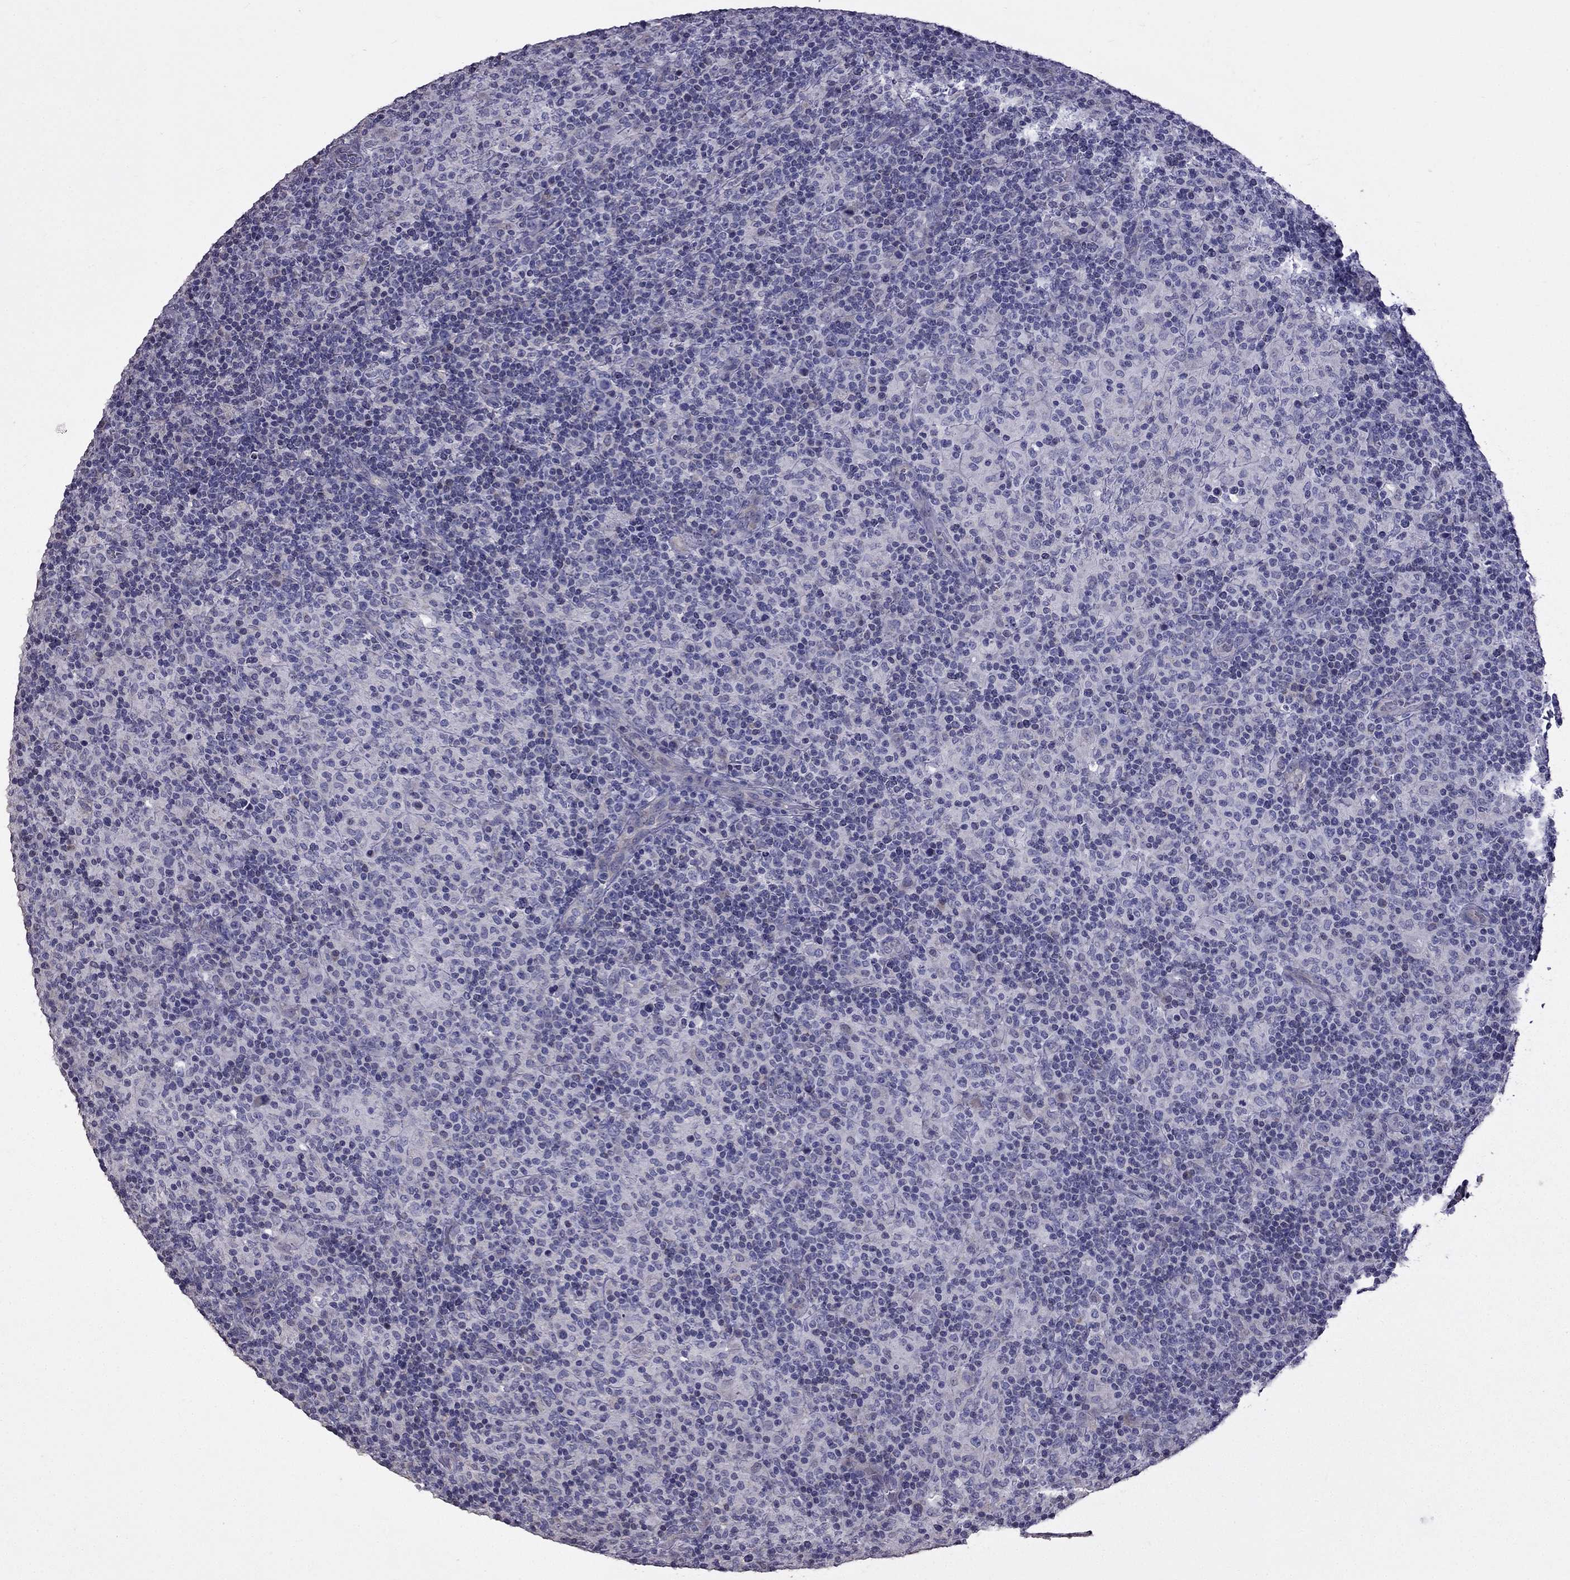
{"staining": {"intensity": "negative", "quantity": "none", "location": "none"}, "tissue": "lymphoma", "cell_type": "Tumor cells", "image_type": "cancer", "snomed": [{"axis": "morphology", "description": "Hodgkin's disease, NOS"}, {"axis": "topography", "description": "Lymph node"}], "caption": "Lymphoma stained for a protein using IHC demonstrates no expression tumor cells.", "gene": "AK5", "patient": {"sex": "male", "age": 70}}